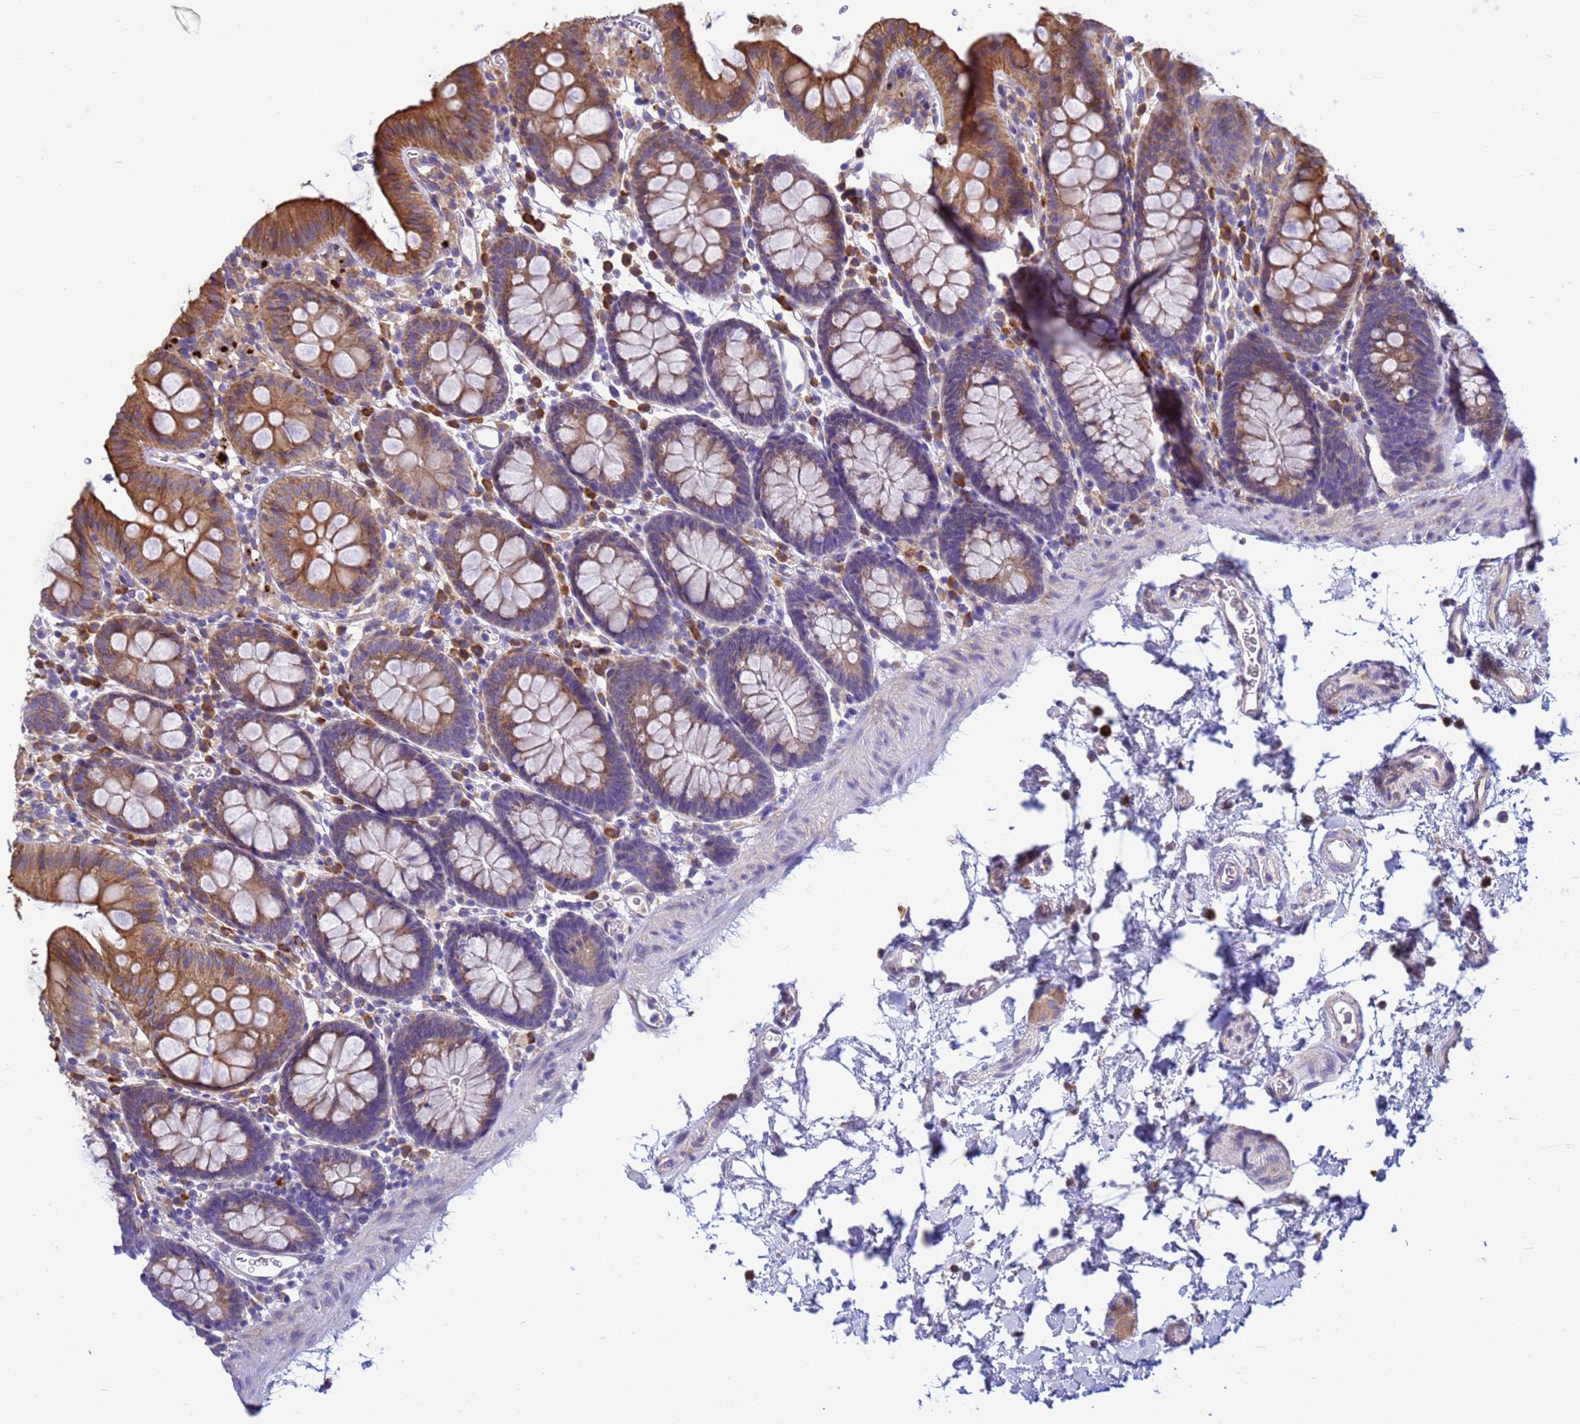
{"staining": {"intensity": "negative", "quantity": "none", "location": "none"}, "tissue": "colon", "cell_type": "Endothelial cells", "image_type": "normal", "snomed": [{"axis": "morphology", "description": "Normal tissue, NOS"}, {"axis": "topography", "description": "Colon"}], "caption": "High power microscopy image of an IHC micrograph of unremarkable colon, revealing no significant positivity in endothelial cells. (Stains: DAB (3,3'-diaminobenzidine) immunohistochemistry with hematoxylin counter stain, Microscopy: brightfield microscopy at high magnification).", "gene": "THAP5", "patient": {"sex": "male", "age": 75}}